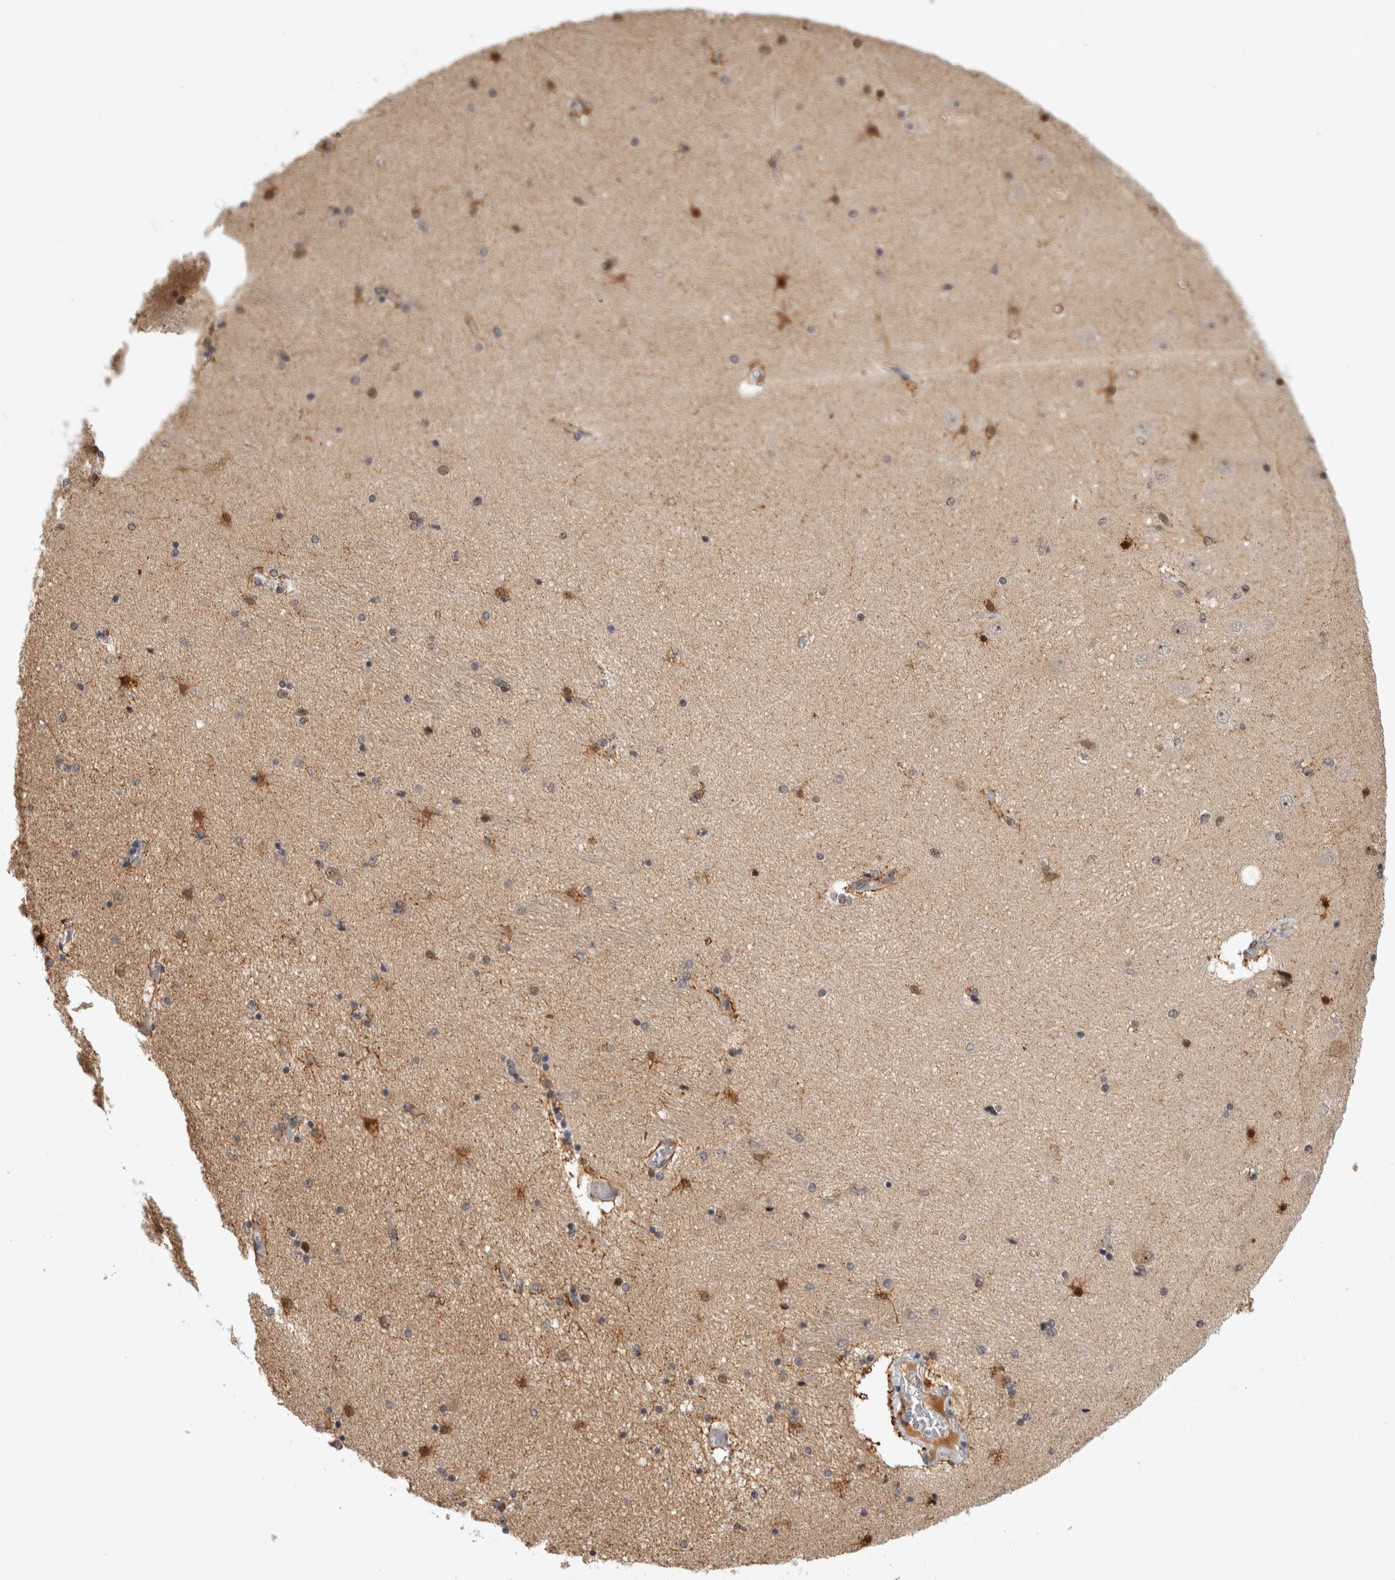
{"staining": {"intensity": "moderate", "quantity": "<25%", "location": "cytoplasmic/membranous,nuclear"}, "tissue": "hippocampus", "cell_type": "Glial cells", "image_type": "normal", "snomed": [{"axis": "morphology", "description": "Normal tissue, NOS"}, {"axis": "topography", "description": "Hippocampus"}], "caption": "The immunohistochemical stain highlights moderate cytoplasmic/membranous,nuclear staining in glial cells of benign hippocampus.", "gene": "HESX1", "patient": {"sex": "female", "age": 54}}